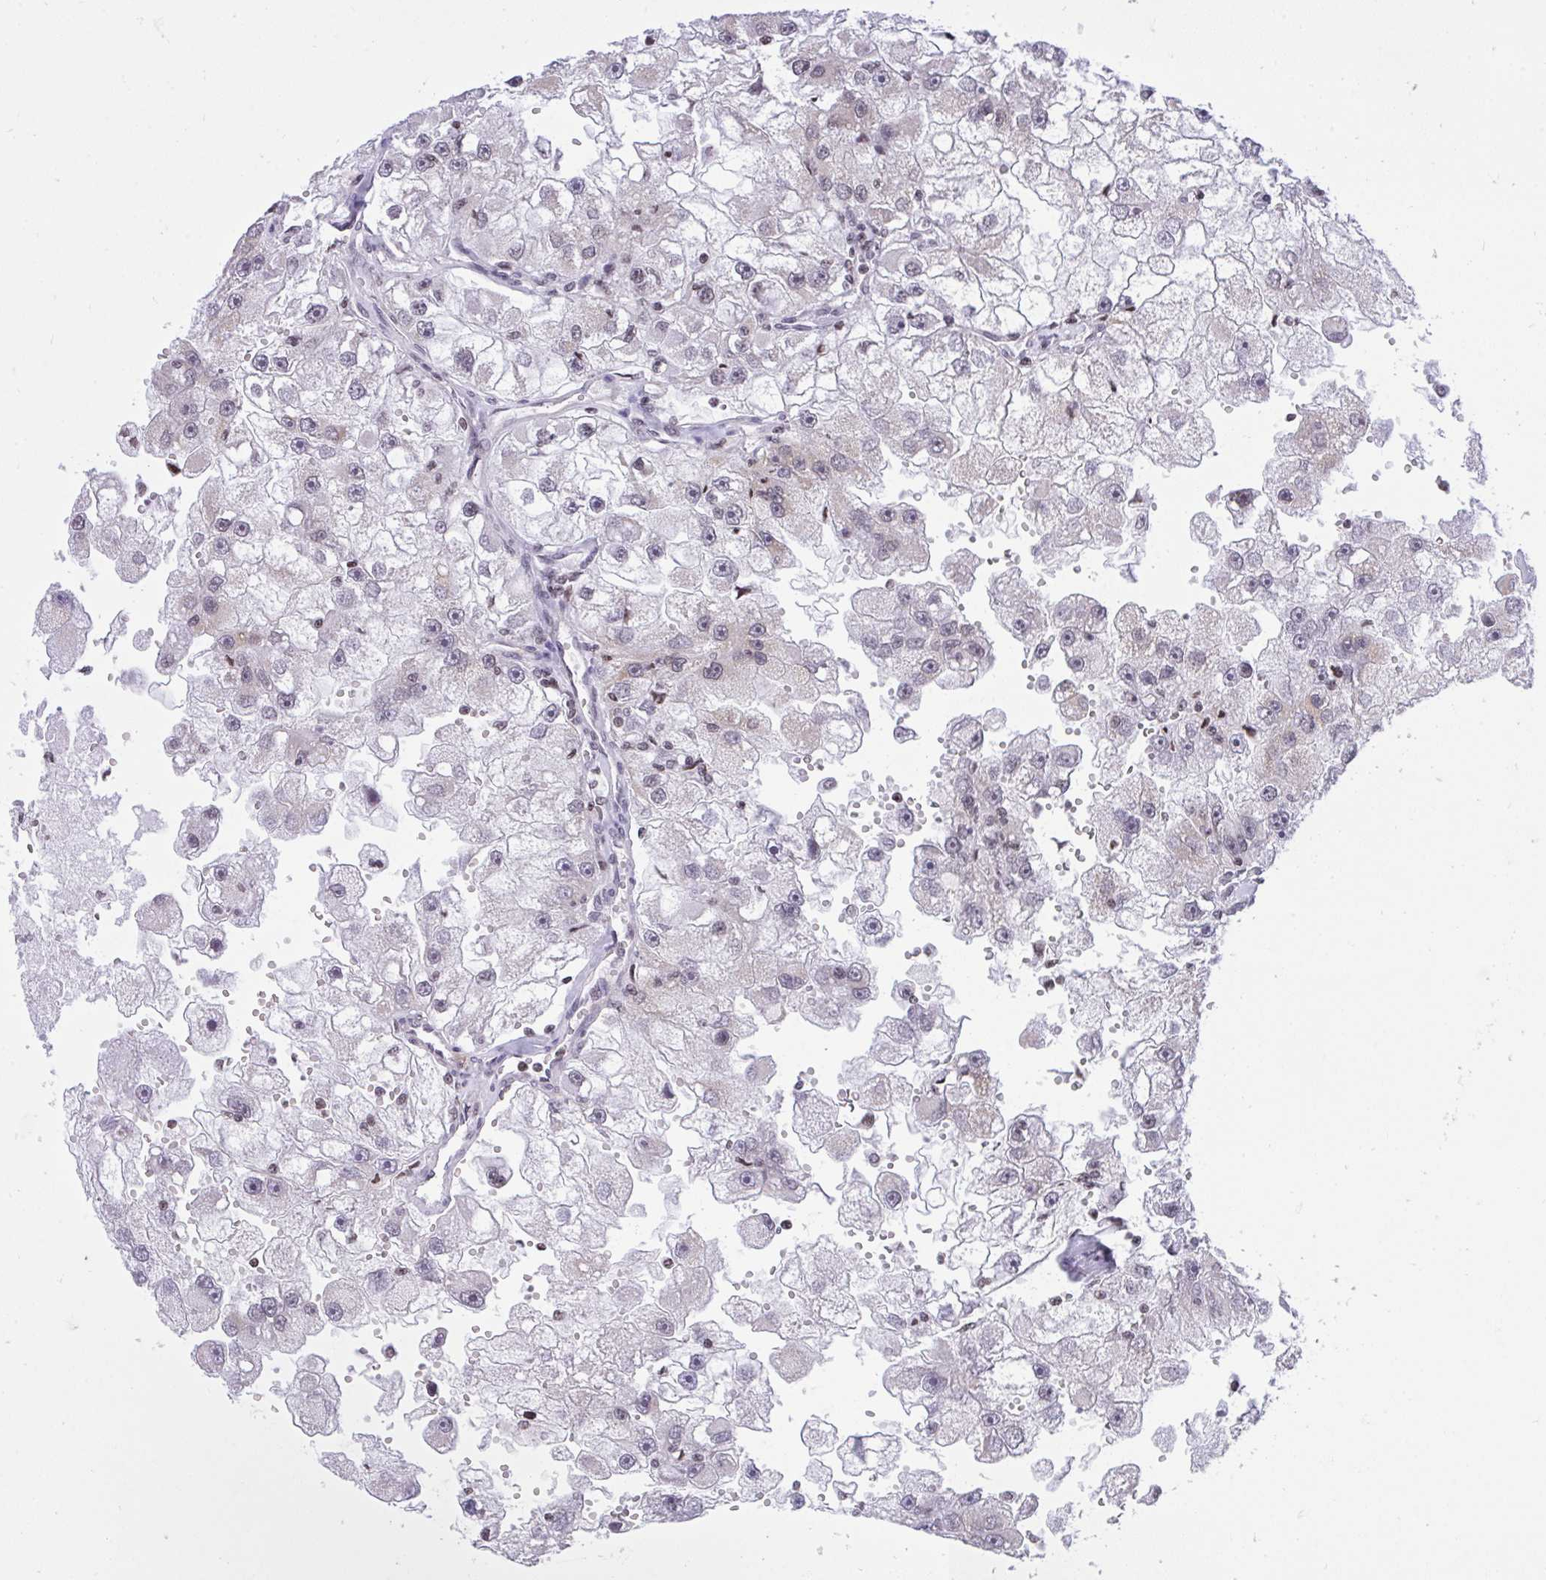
{"staining": {"intensity": "negative", "quantity": "none", "location": "none"}, "tissue": "renal cancer", "cell_type": "Tumor cells", "image_type": "cancer", "snomed": [{"axis": "morphology", "description": "Adenocarcinoma, NOS"}, {"axis": "topography", "description": "Kidney"}], "caption": "Tumor cells are negative for brown protein staining in adenocarcinoma (renal).", "gene": "KCNN4", "patient": {"sex": "male", "age": 63}}